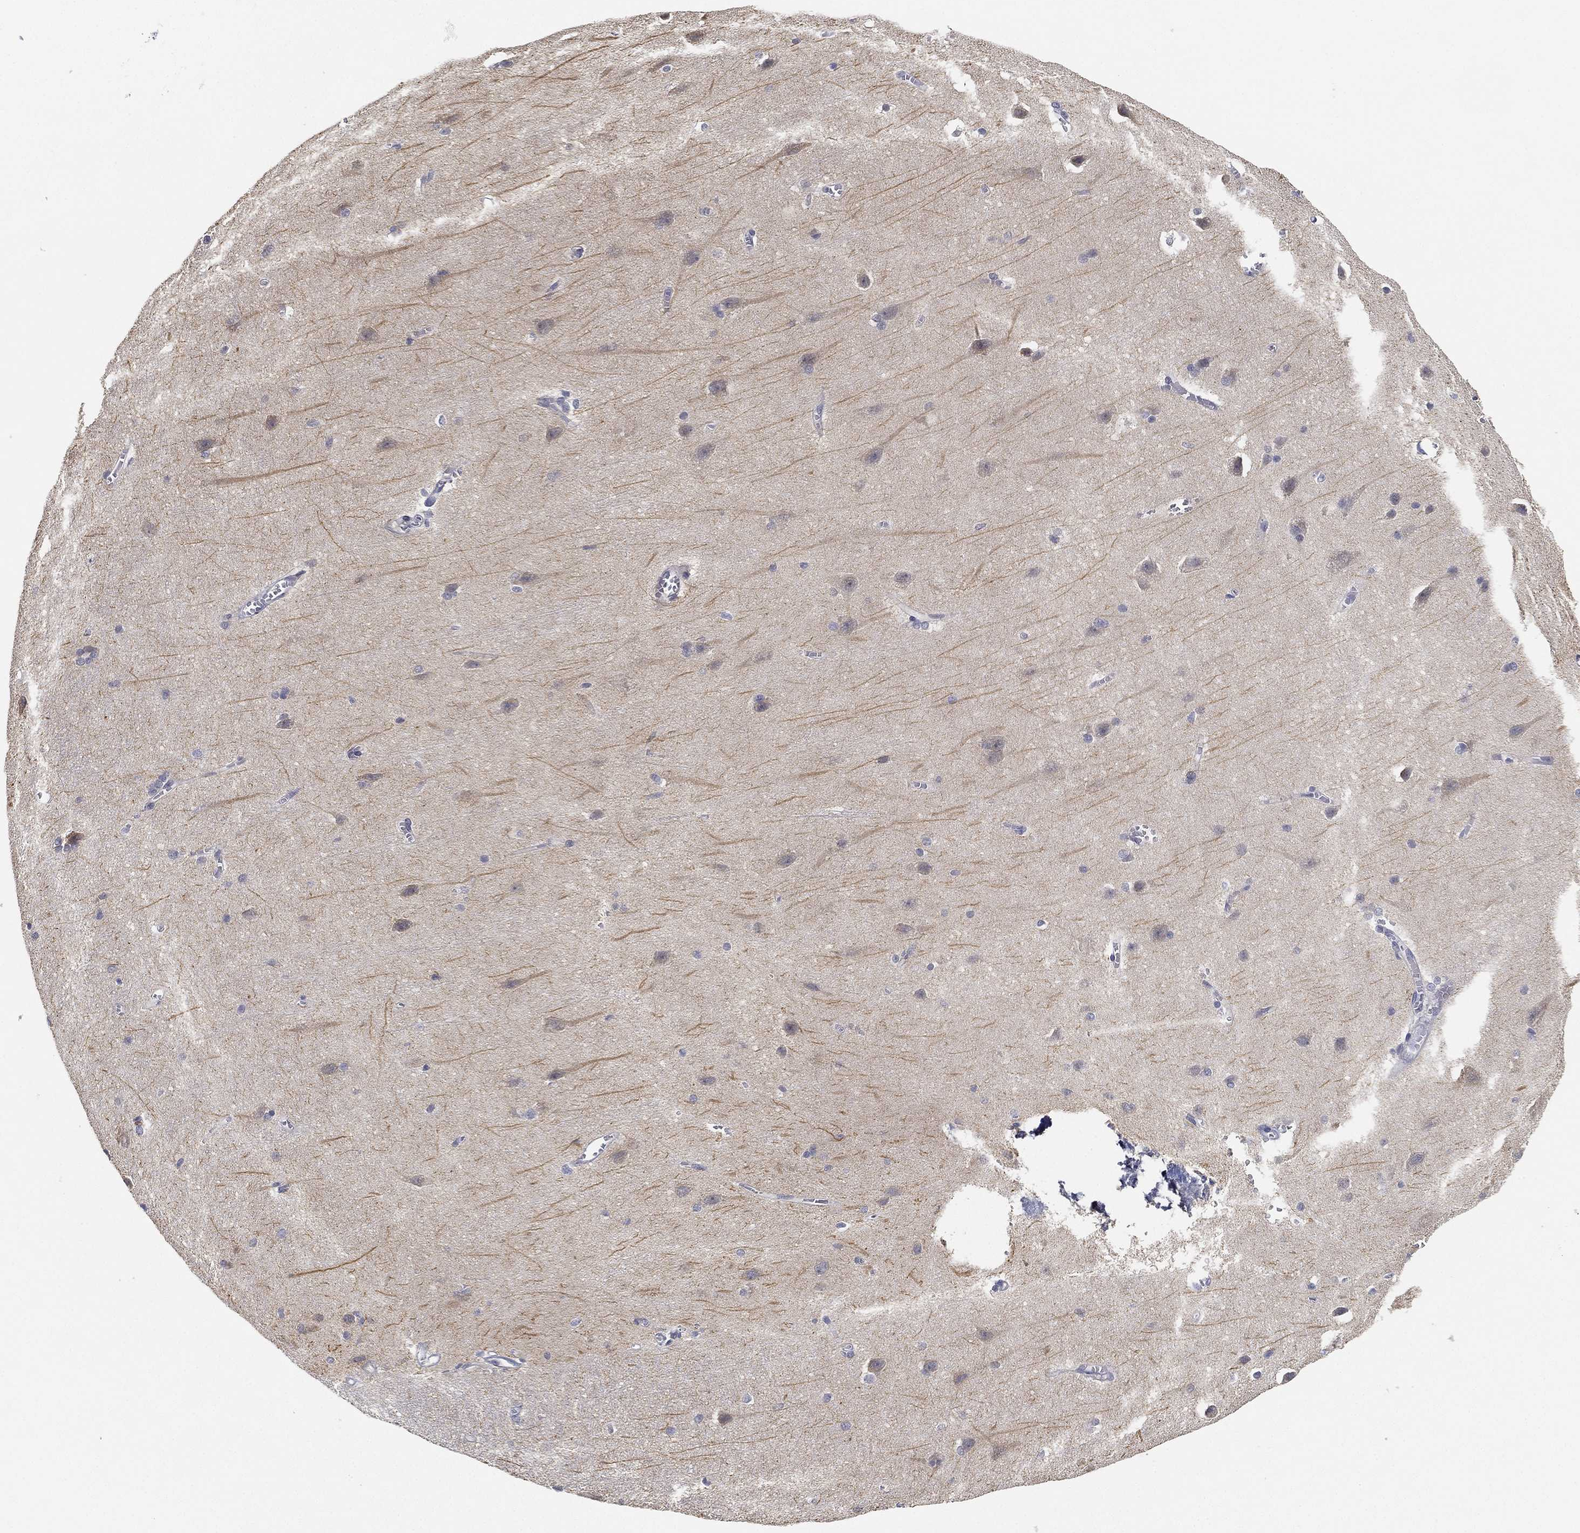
{"staining": {"intensity": "negative", "quantity": "none", "location": "none"}, "tissue": "cerebral cortex", "cell_type": "Endothelial cells", "image_type": "normal", "snomed": [{"axis": "morphology", "description": "Normal tissue, NOS"}, {"axis": "topography", "description": "Cerebral cortex"}], "caption": "DAB (3,3'-diaminobenzidine) immunohistochemical staining of normal cerebral cortex shows no significant positivity in endothelial cells.", "gene": "GPR61", "patient": {"sex": "male", "age": 37}}